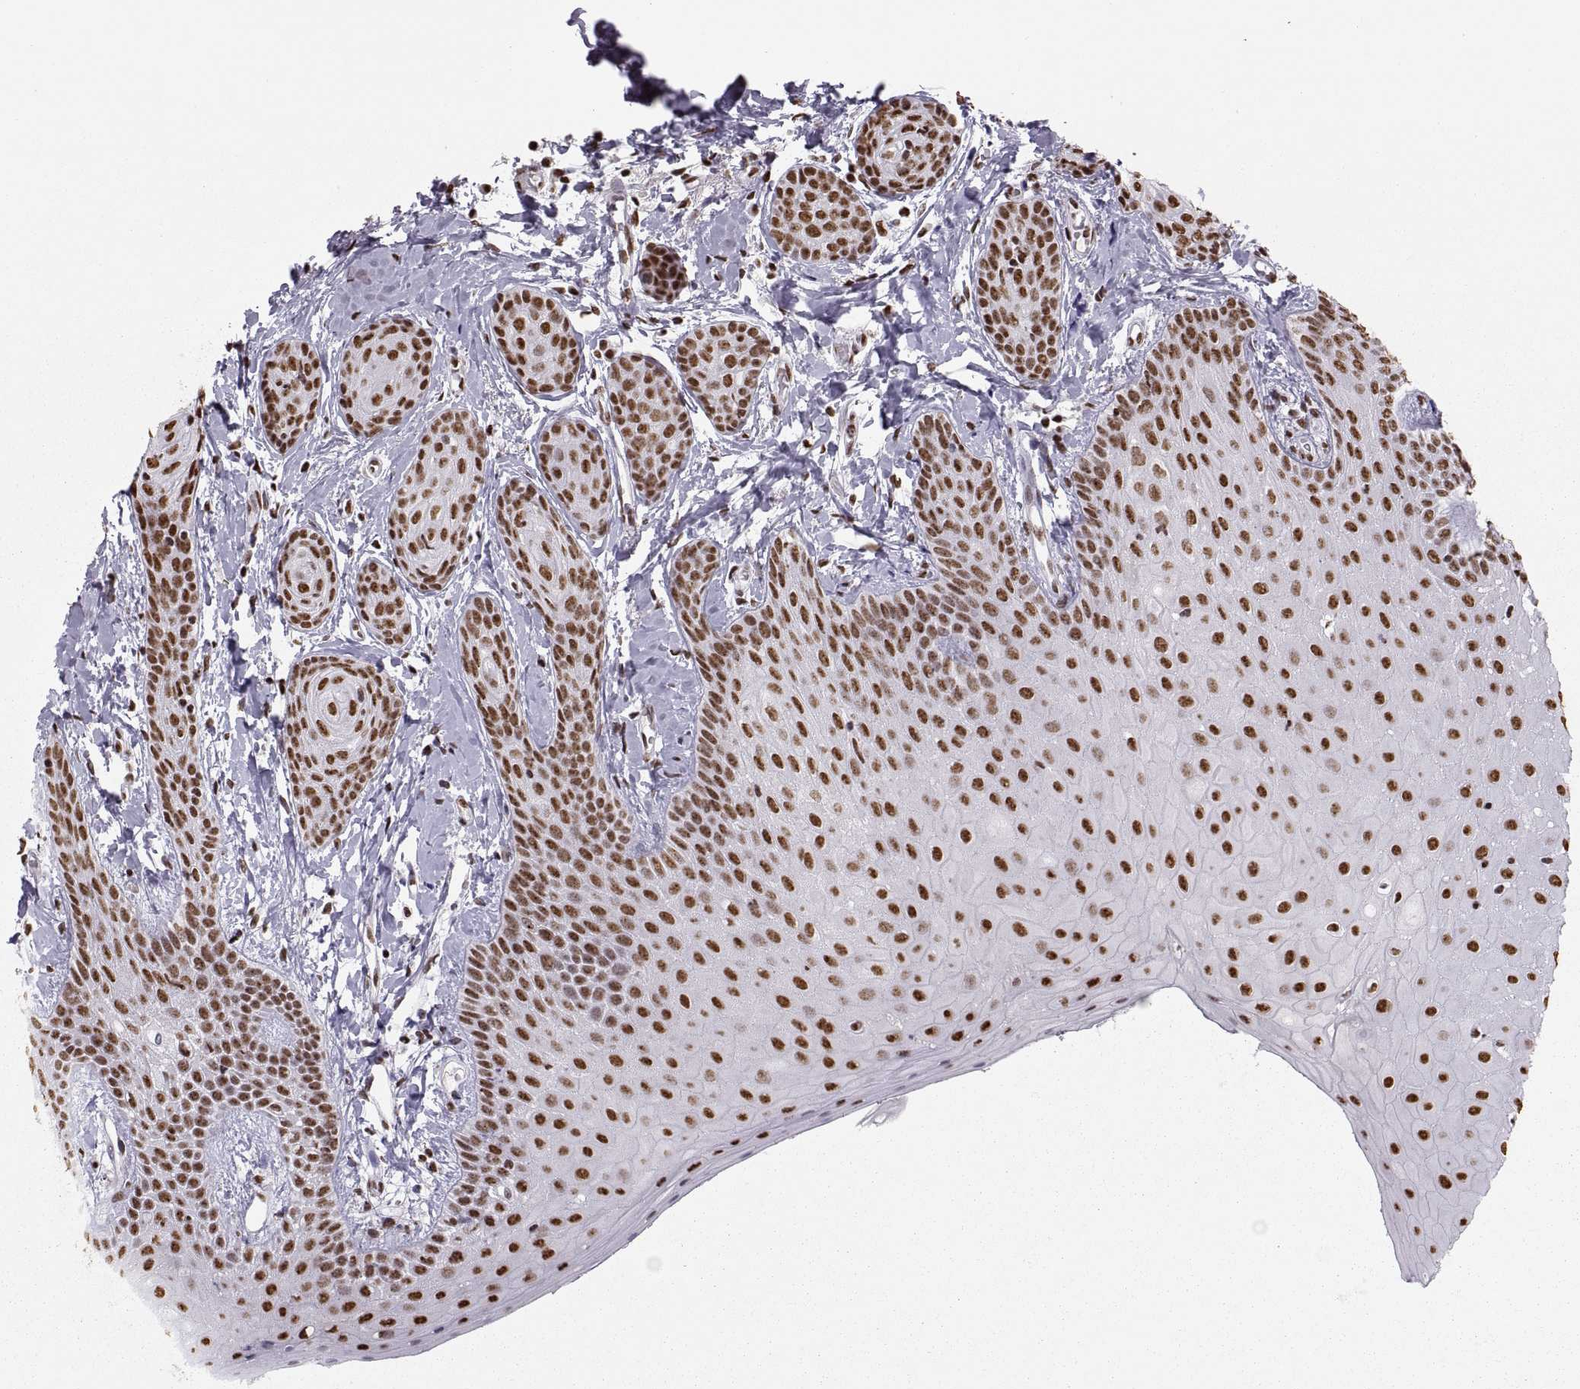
{"staining": {"intensity": "strong", "quantity": "25%-75%", "location": "nuclear"}, "tissue": "head and neck cancer", "cell_type": "Tumor cells", "image_type": "cancer", "snomed": [{"axis": "morphology", "description": "Normal tissue, NOS"}, {"axis": "morphology", "description": "Squamous cell carcinoma, NOS"}, {"axis": "topography", "description": "Oral tissue"}, {"axis": "topography", "description": "Salivary gland"}, {"axis": "topography", "description": "Head-Neck"}], "caption": "Approximately 25%-75% of tumor cells in head and neck squamous cell carcinoma exhibit strong nuclear protein positivity as visualized by brown immunohistochemical staining.", "gene": "SNAI1", "patient": {"sex": "female", "age": 62}}